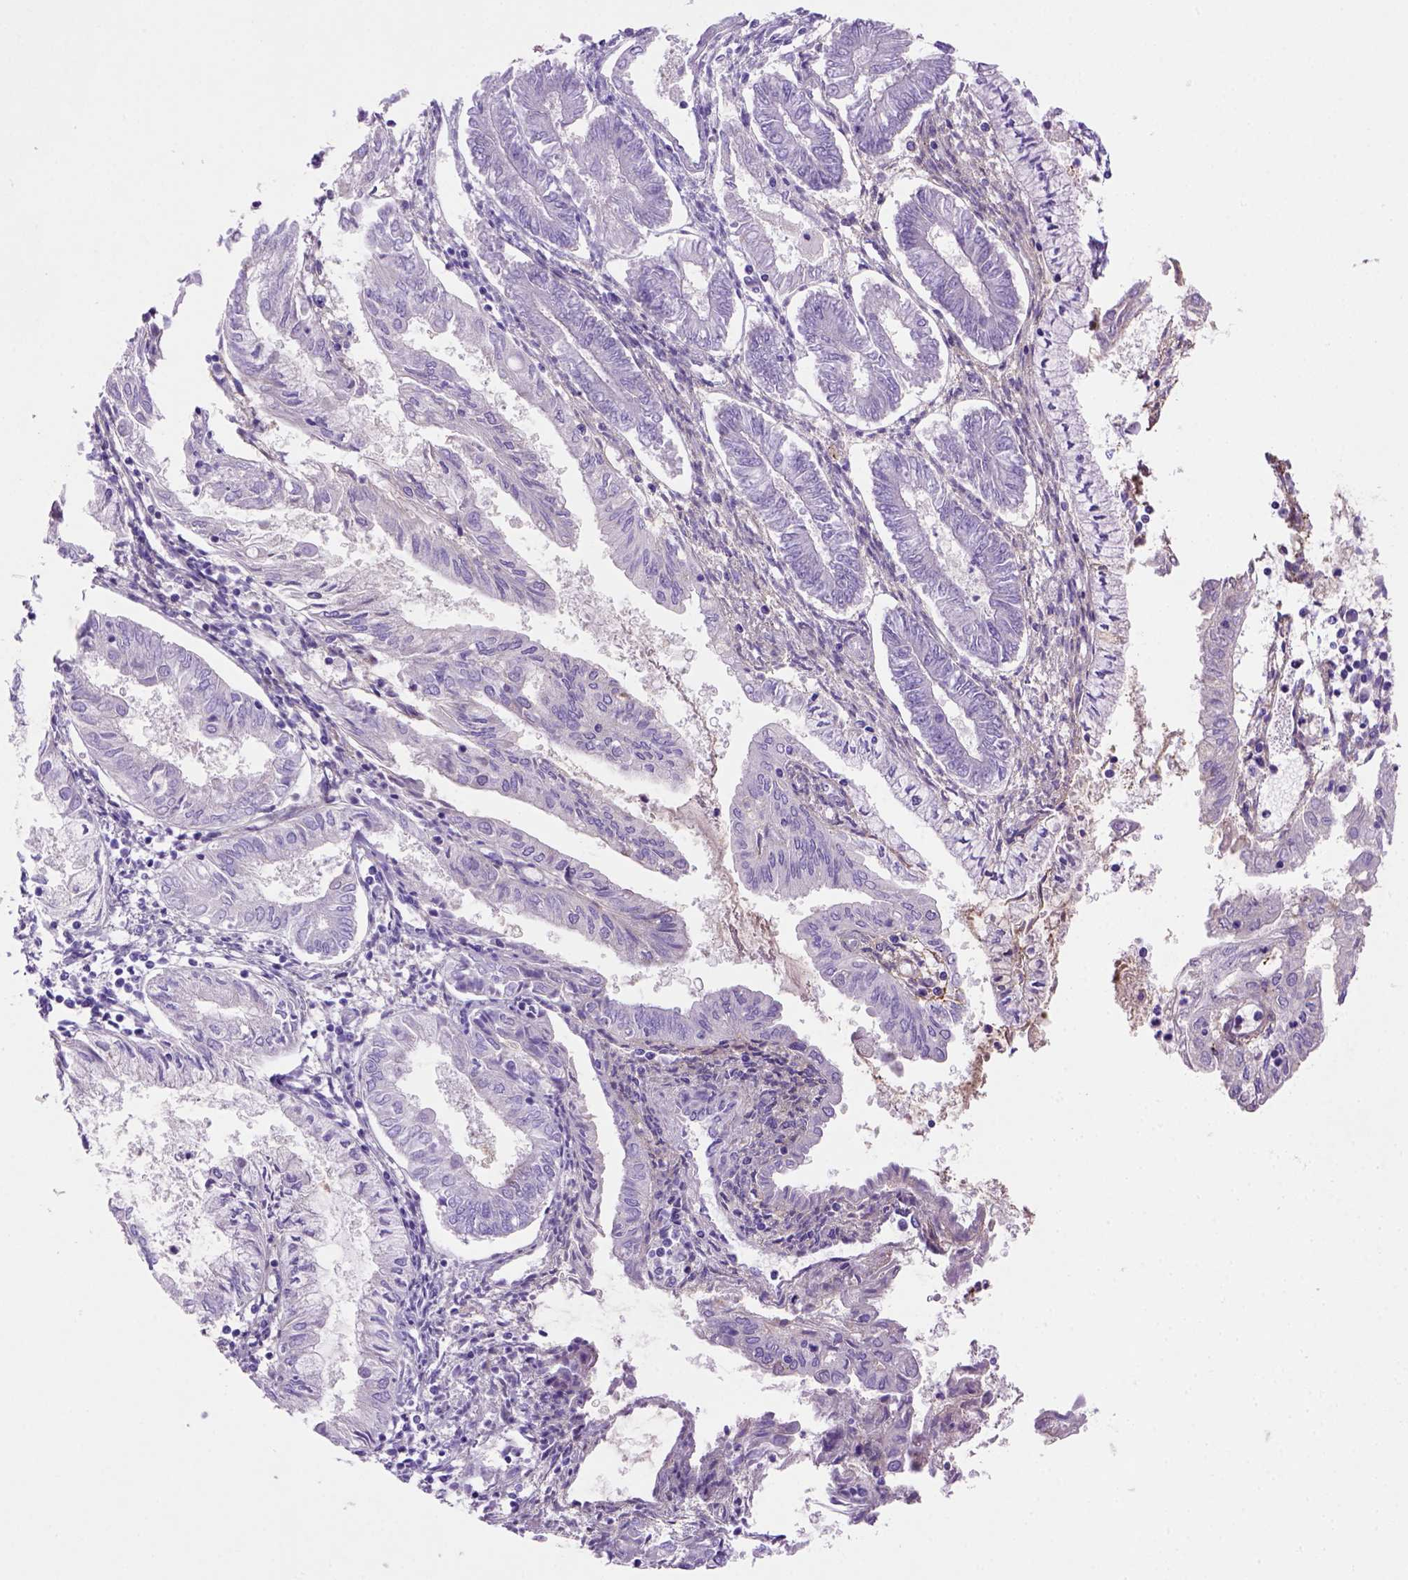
{"staining": {"intensity": "negative", "quantity": "none", "location": "none"}, "tissue": "endometrial cancer", "cell_type": "Tumor cells", "image_type": "cancer", "snomed": [{"axis": "morphology", "description": "Adenocarcinoma, NOS"}, {"axis": "topography", "description": "Endometrium"}], "caption": "Tumor cells are negative for protein expression in human endometrial cancer (adenocarcinoma).", "gene": "SIRPD", "patient": {"sex": "female", "age": 68}}